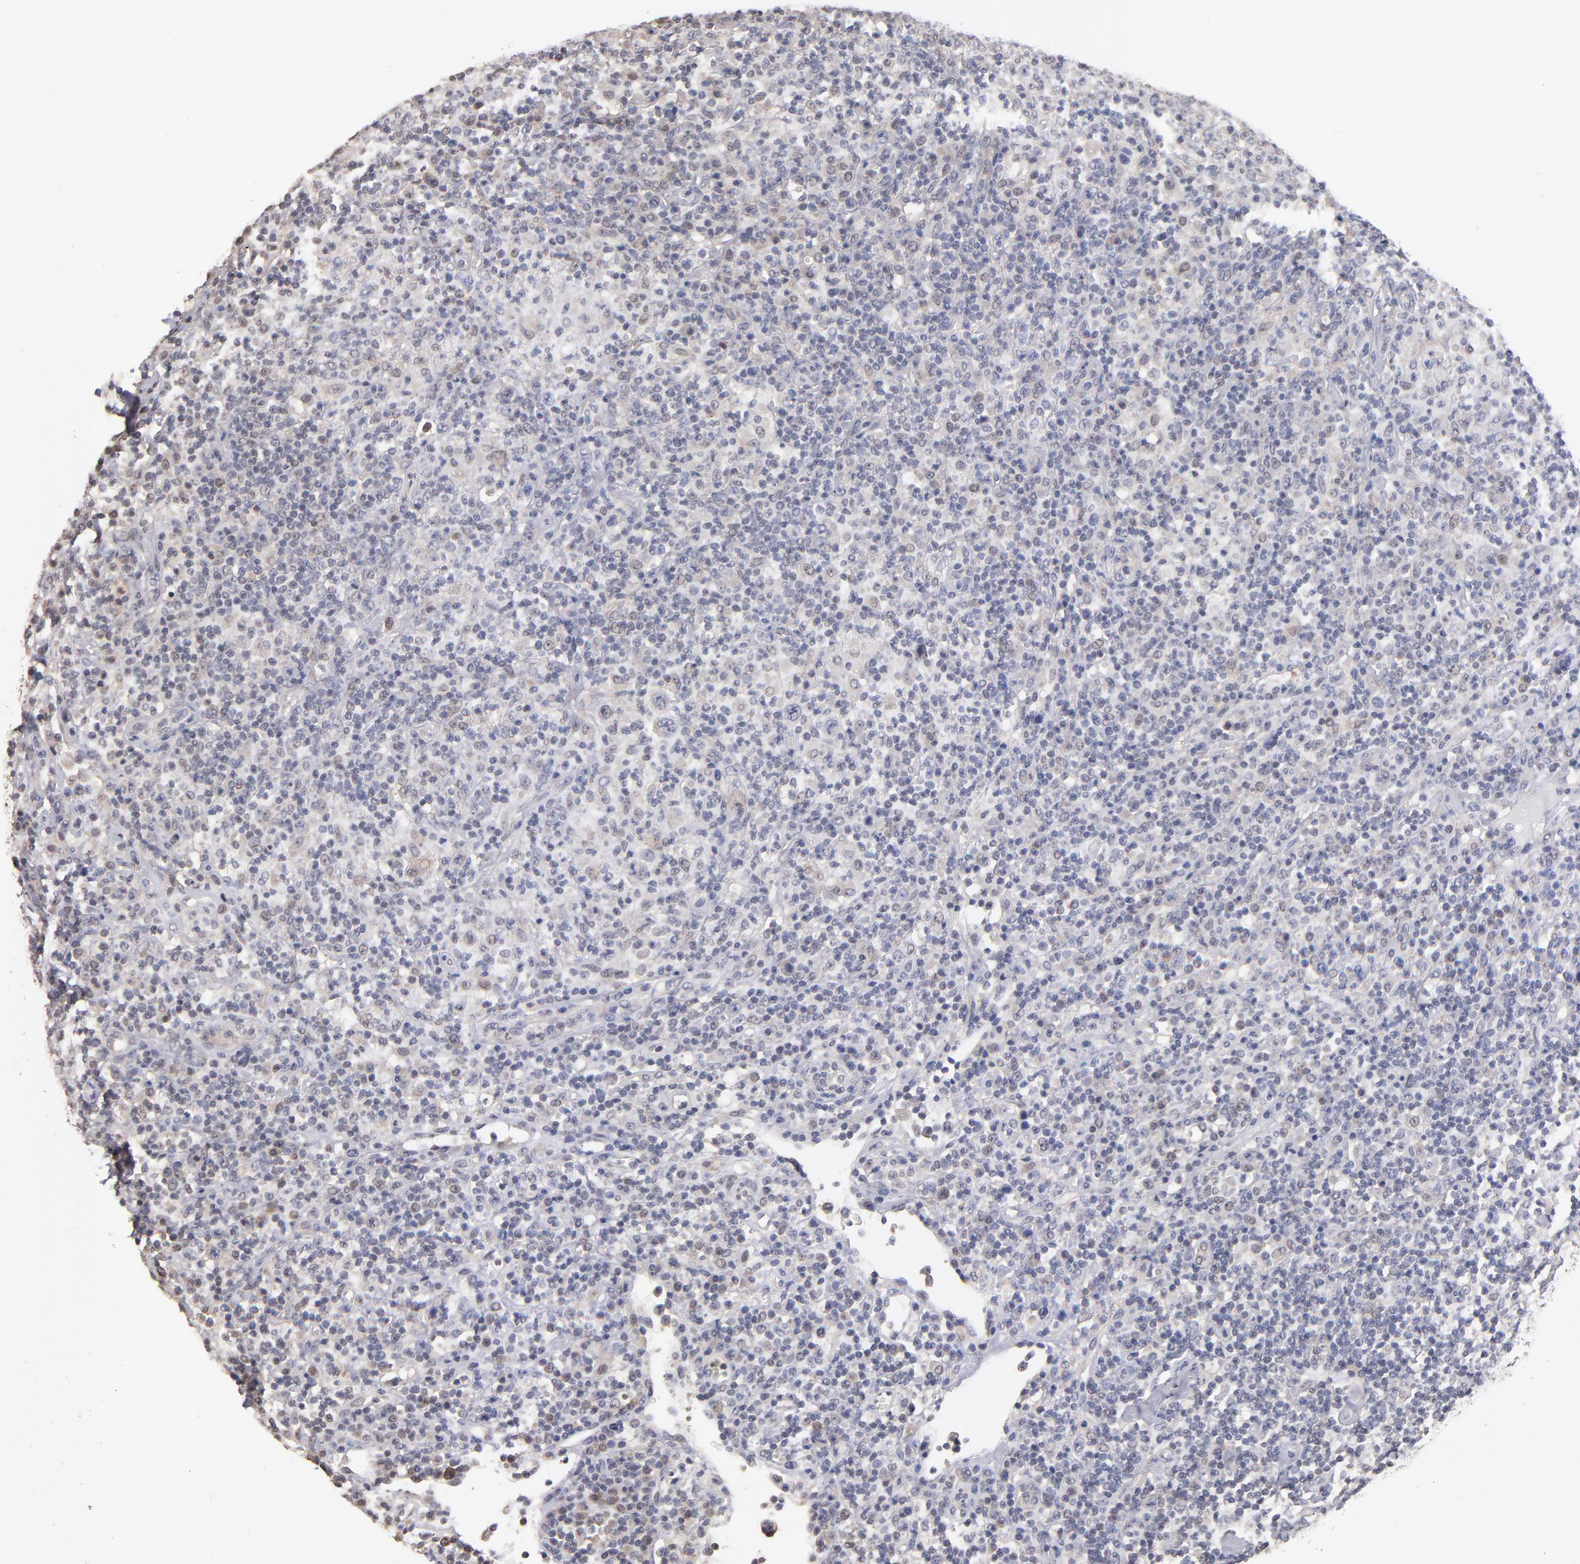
{"staining": {"intensity": "weak", "quantity": "<25%", "location": "cytoplasmic/membranous"}, "tissue": "lymphoma", "cell_type": "Tumor cells", "image_type": "cancer", "snomed": [{"axis": "morphology", "description": "Hodgkin's disease, NOS"}, {"axis": "topography", "description": "Lymph node"}], "caption": "Image shows no protein positivity in tumor cells of lymphoma tissue.", "gene": "PSMD10", "patient": {"sex": "male", "age": 65}}